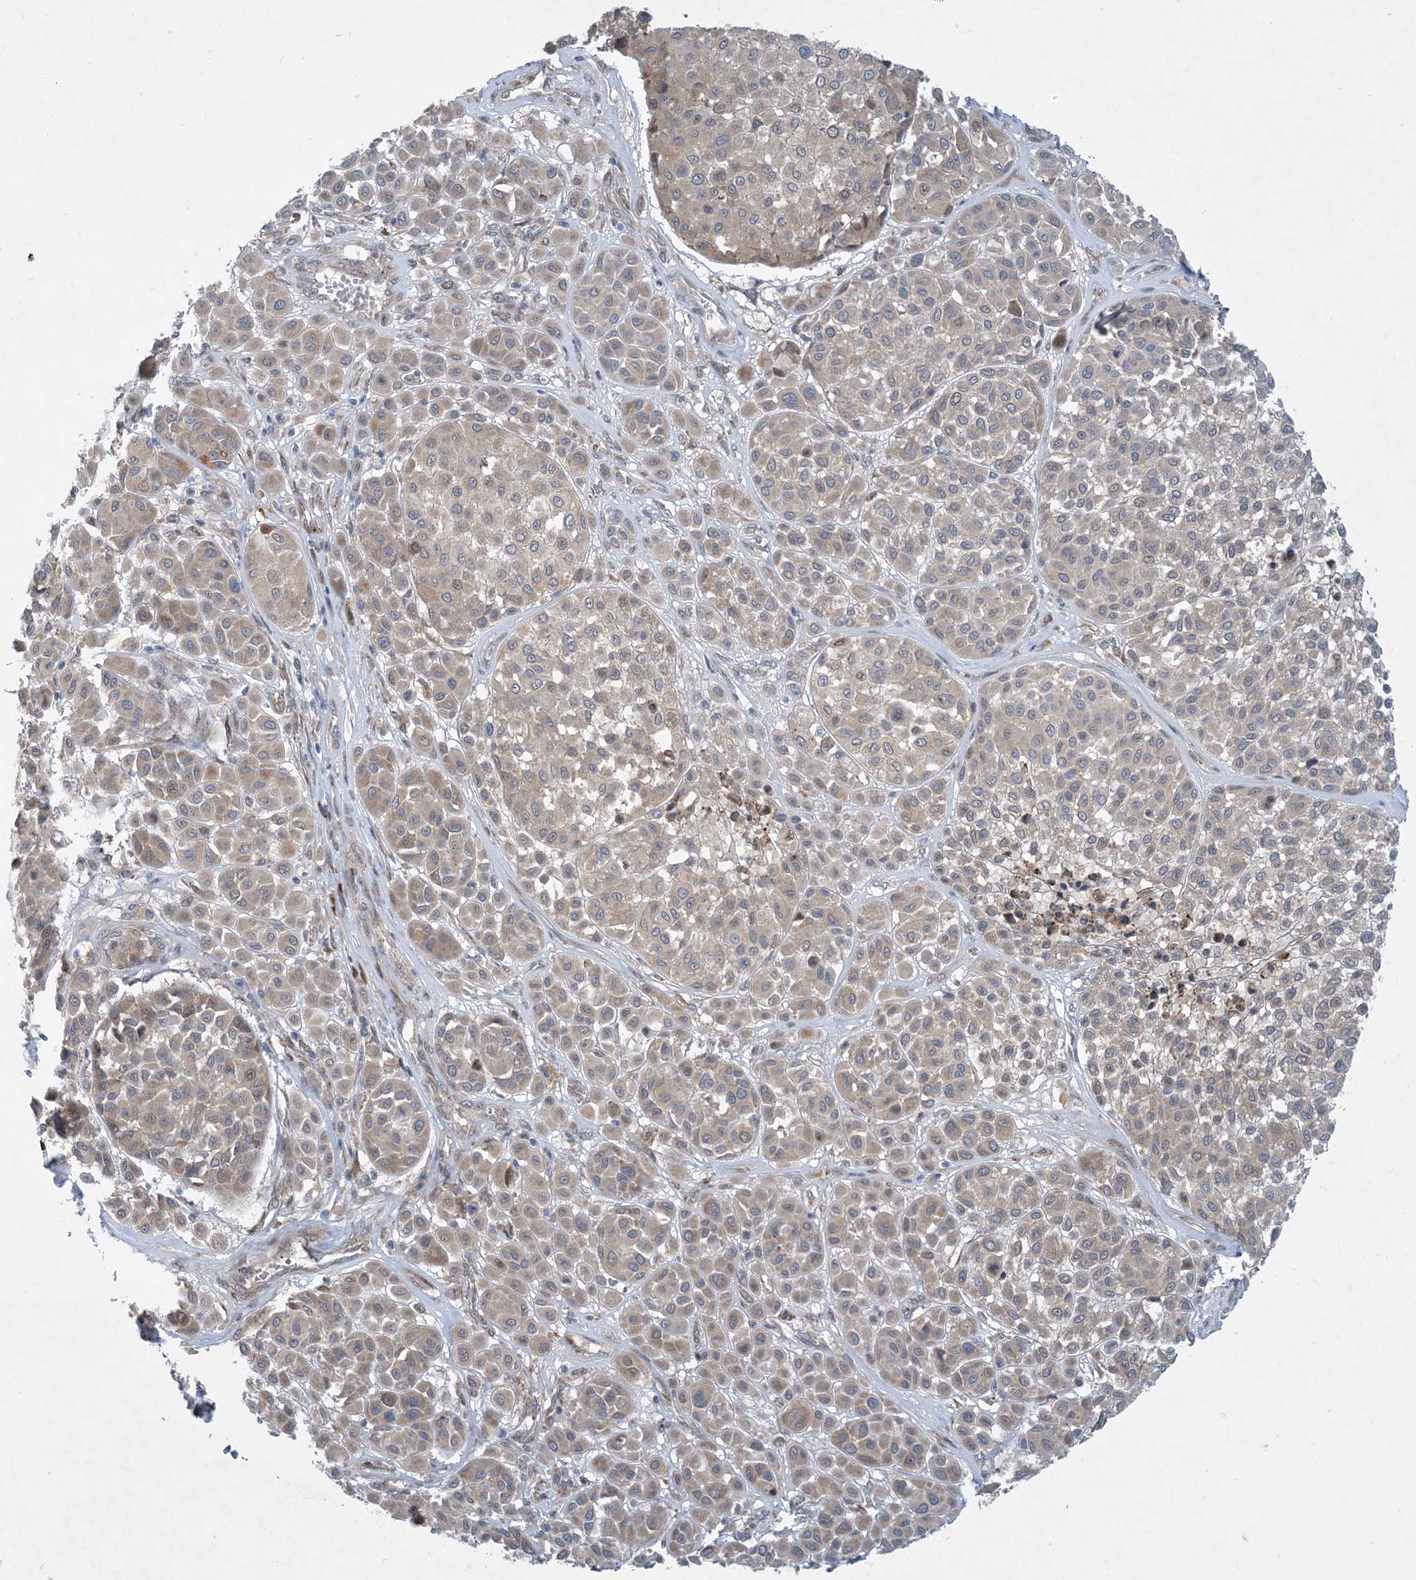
{"staining": {"intensity": "weak", "quantity": ">75%", "location": "cytoplasmic/membranous"}, "tissue": "melanoma", "cell_type": "Tumor cells", "image_type": "cancer", "snomed": [{"axis": "morphology", "description": "Malignant melanoma, Metastatic site"}, {"axis": "topography", "description": "Soft tissue"}], "caption": "The photomicrograph exhibits staining of malignant melanoma (metastatic site), revealing weak cytoplasmic/membranous protein expression (brown color) within tumor cells.", "gene": "PHOSPHO2", "patient": {"sex": "male", "age": 41}}